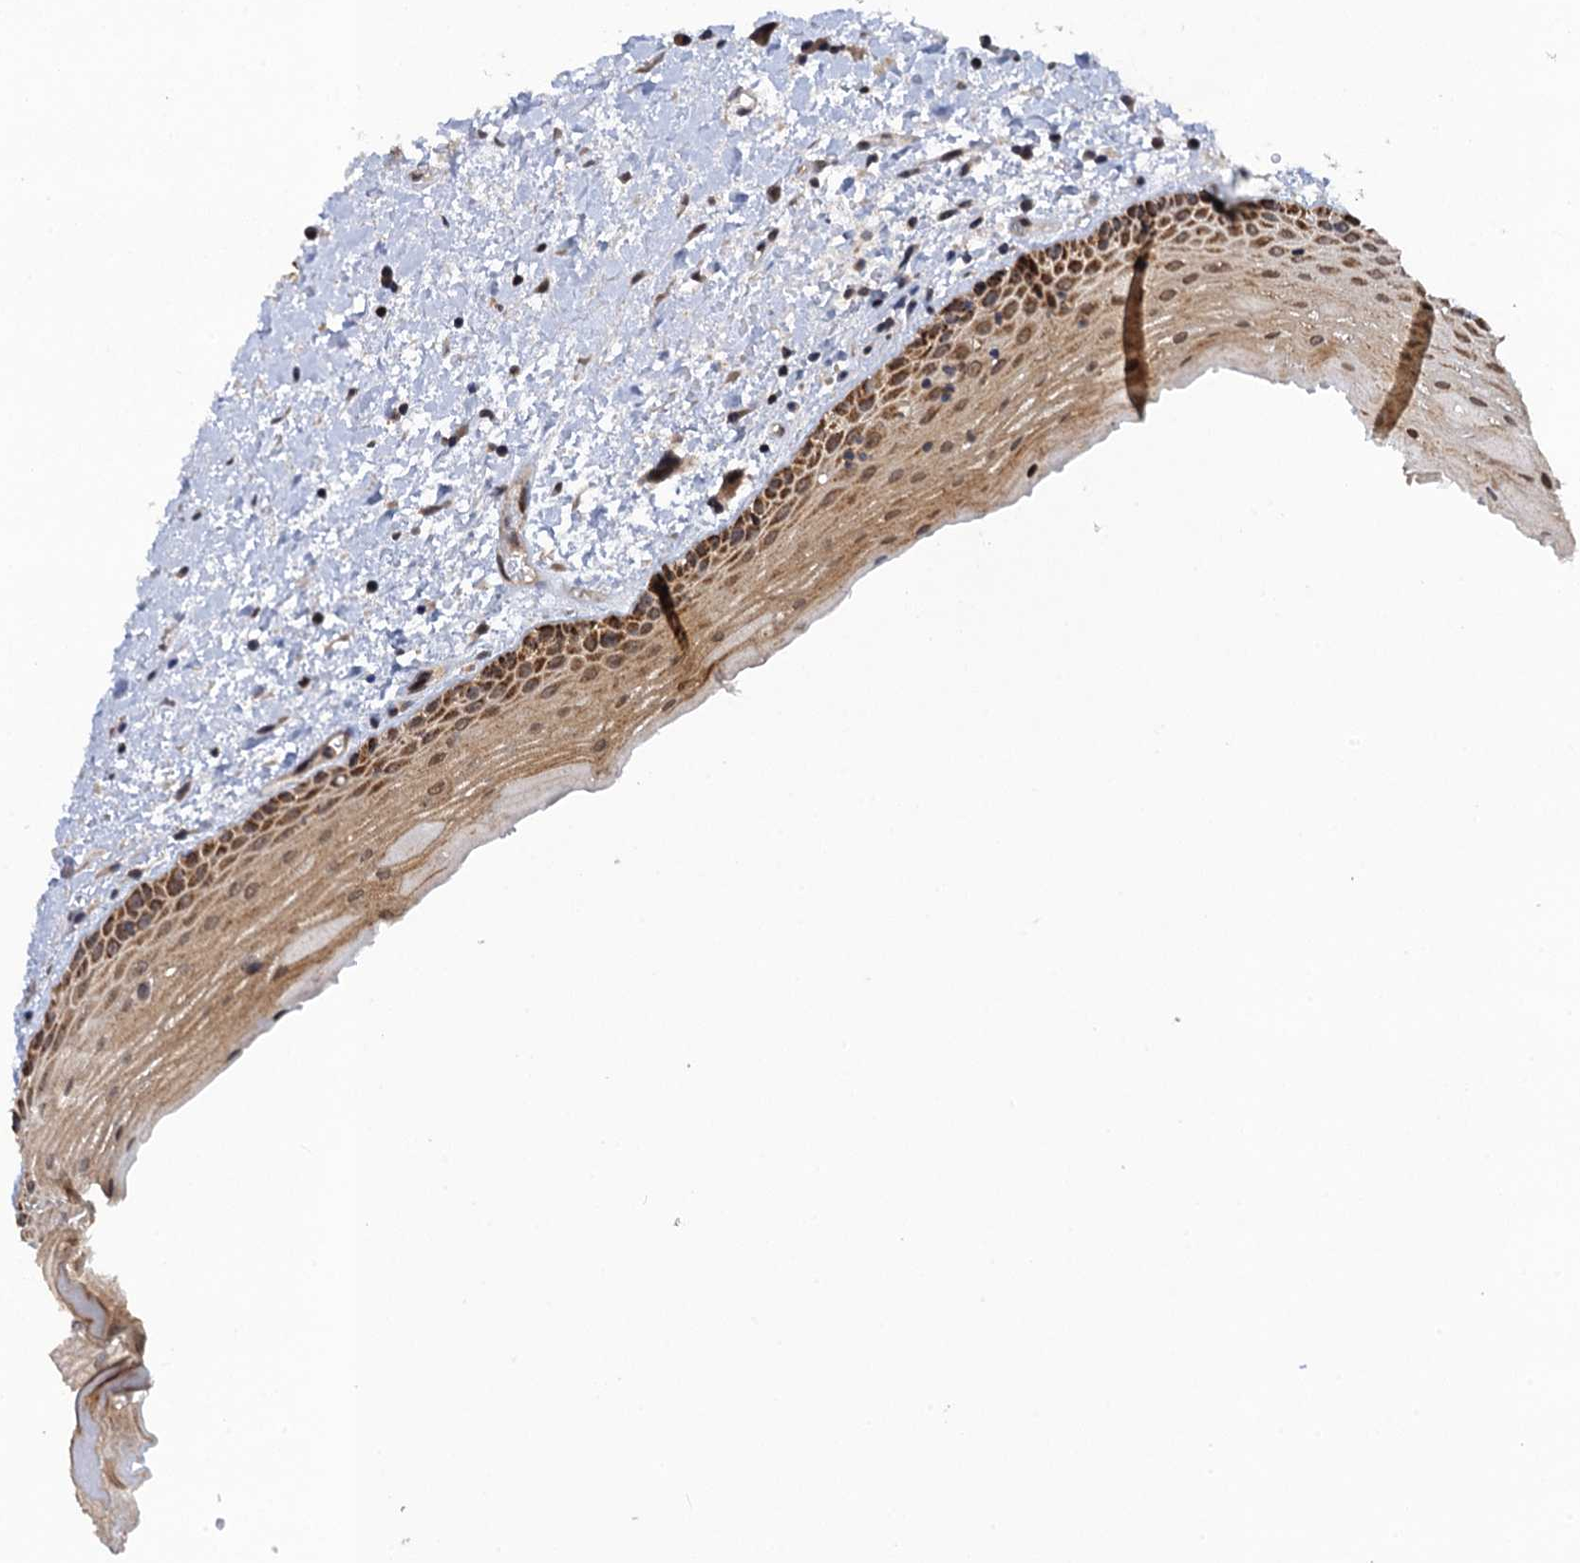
{"staining": {"intensity": "moderate", "quantity": ">75%", "location": "cytoplasmic/membranous,nuclear"}, "tissue": "oral mucosa", "cell_type": "Squamous epithelial cells", "image_type": "normal", "snomed": [{"axis": "morphology", "description": "Normal tissue, NOS"}, {"axis": "topography", "description": "Oral tissue"}], "caption": "Oral mucosa stained with DAB IHC demonstrates medium levels of moderate cytoplasmic/membranous,nuclear expression in about >75% of squamous epithelial cells. Immunohistochemistry stains the protein in brown and the nuclei are stained blue.", "gene": "ZAR1L", "patient": {"sex": "female", "age": 76}}